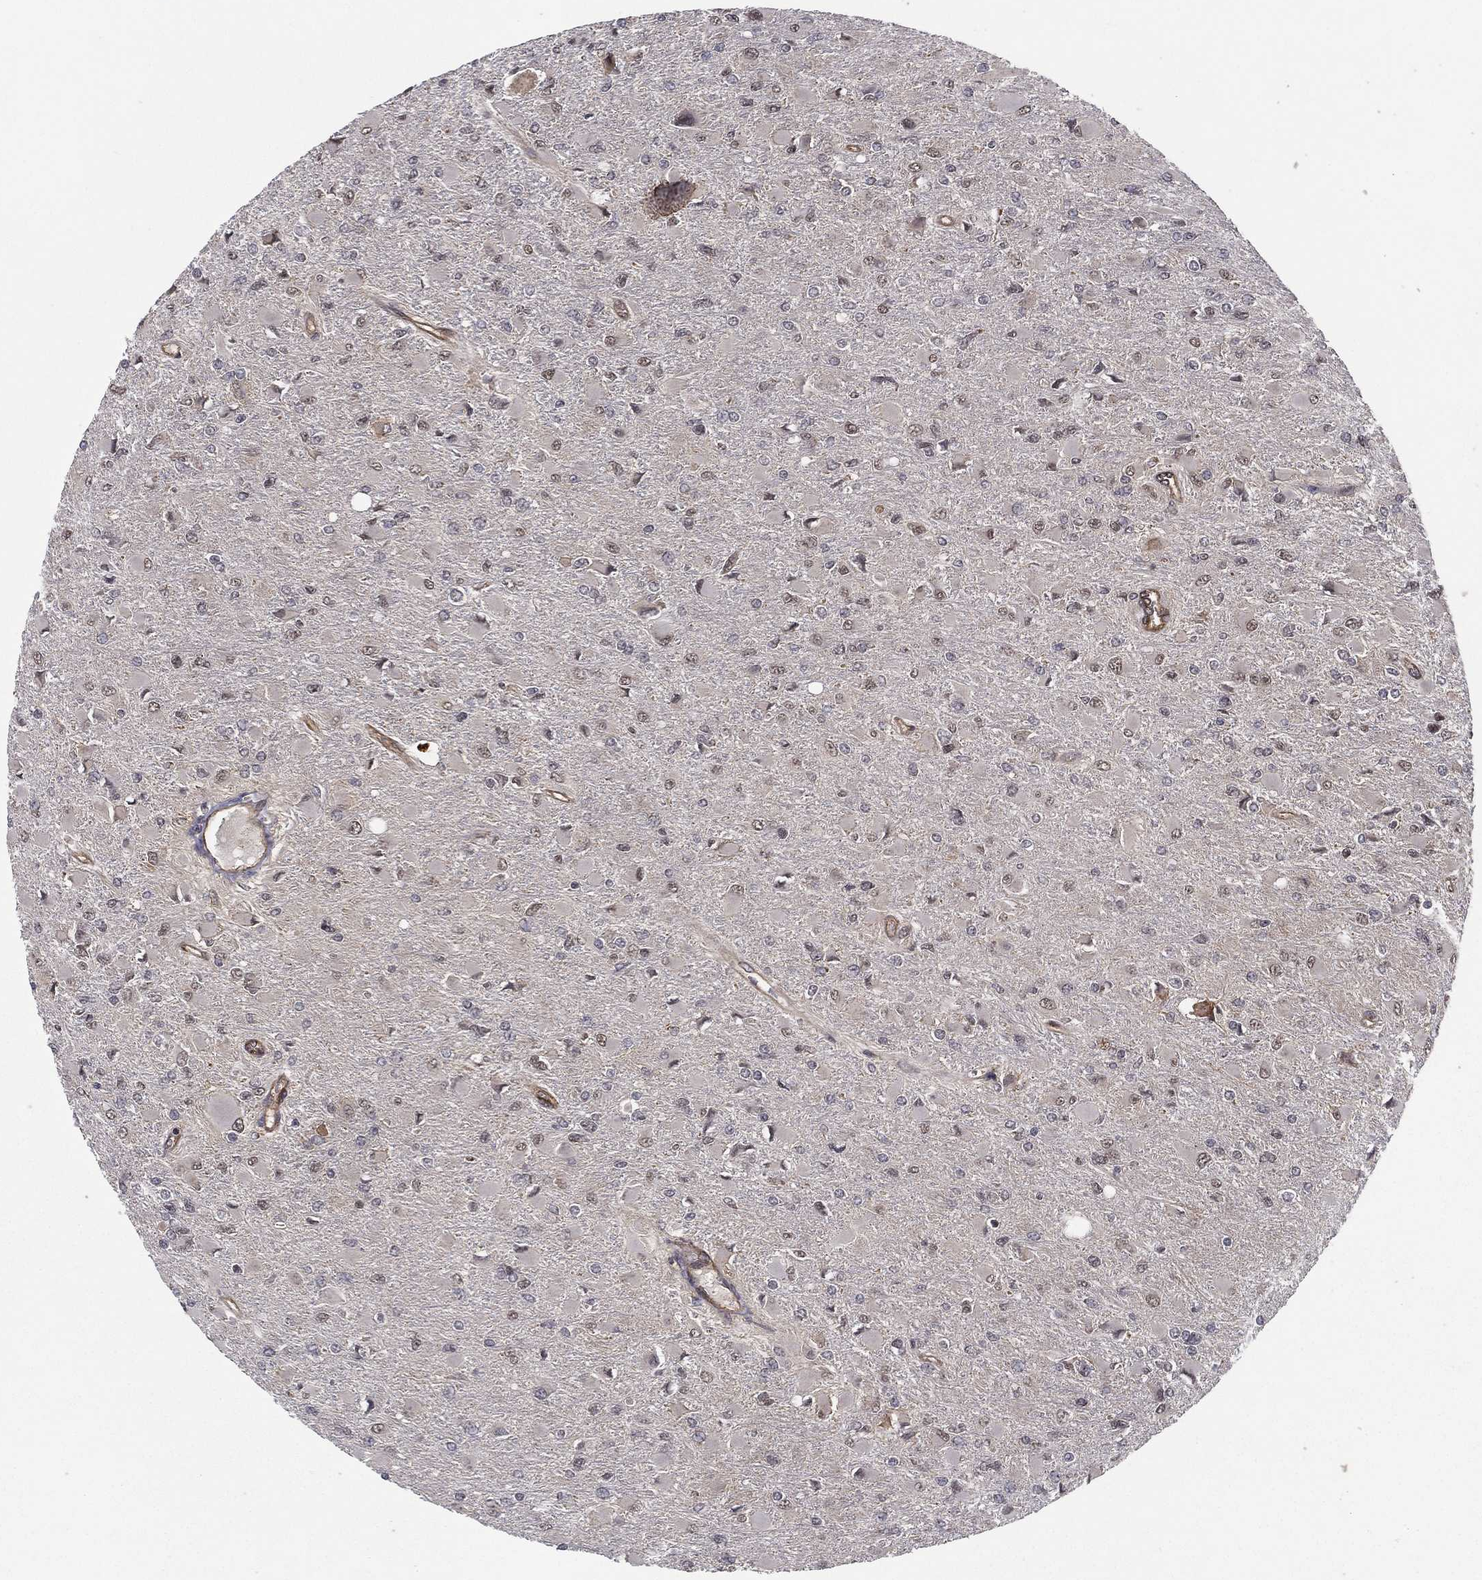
{"staining": {"intensity": "weak", "quantity": "<25%", "location": "cytoplasmic/membranous,nuclear"}, "tissue": "glioma", "cell_type": "Tumor cells", "image_type": "cancer", "snomed": [{"axis": "morphology", "description": "Glioma, malignant, High grade"}, {"axis": "topography", "description": "Cerebral cortex"}], "caption": "Image shows no significant protein positivity in tumor cells of malignant glioma (high-grade).", "gene": "UACA", "patient": {"sex": "female", "age": 36}}